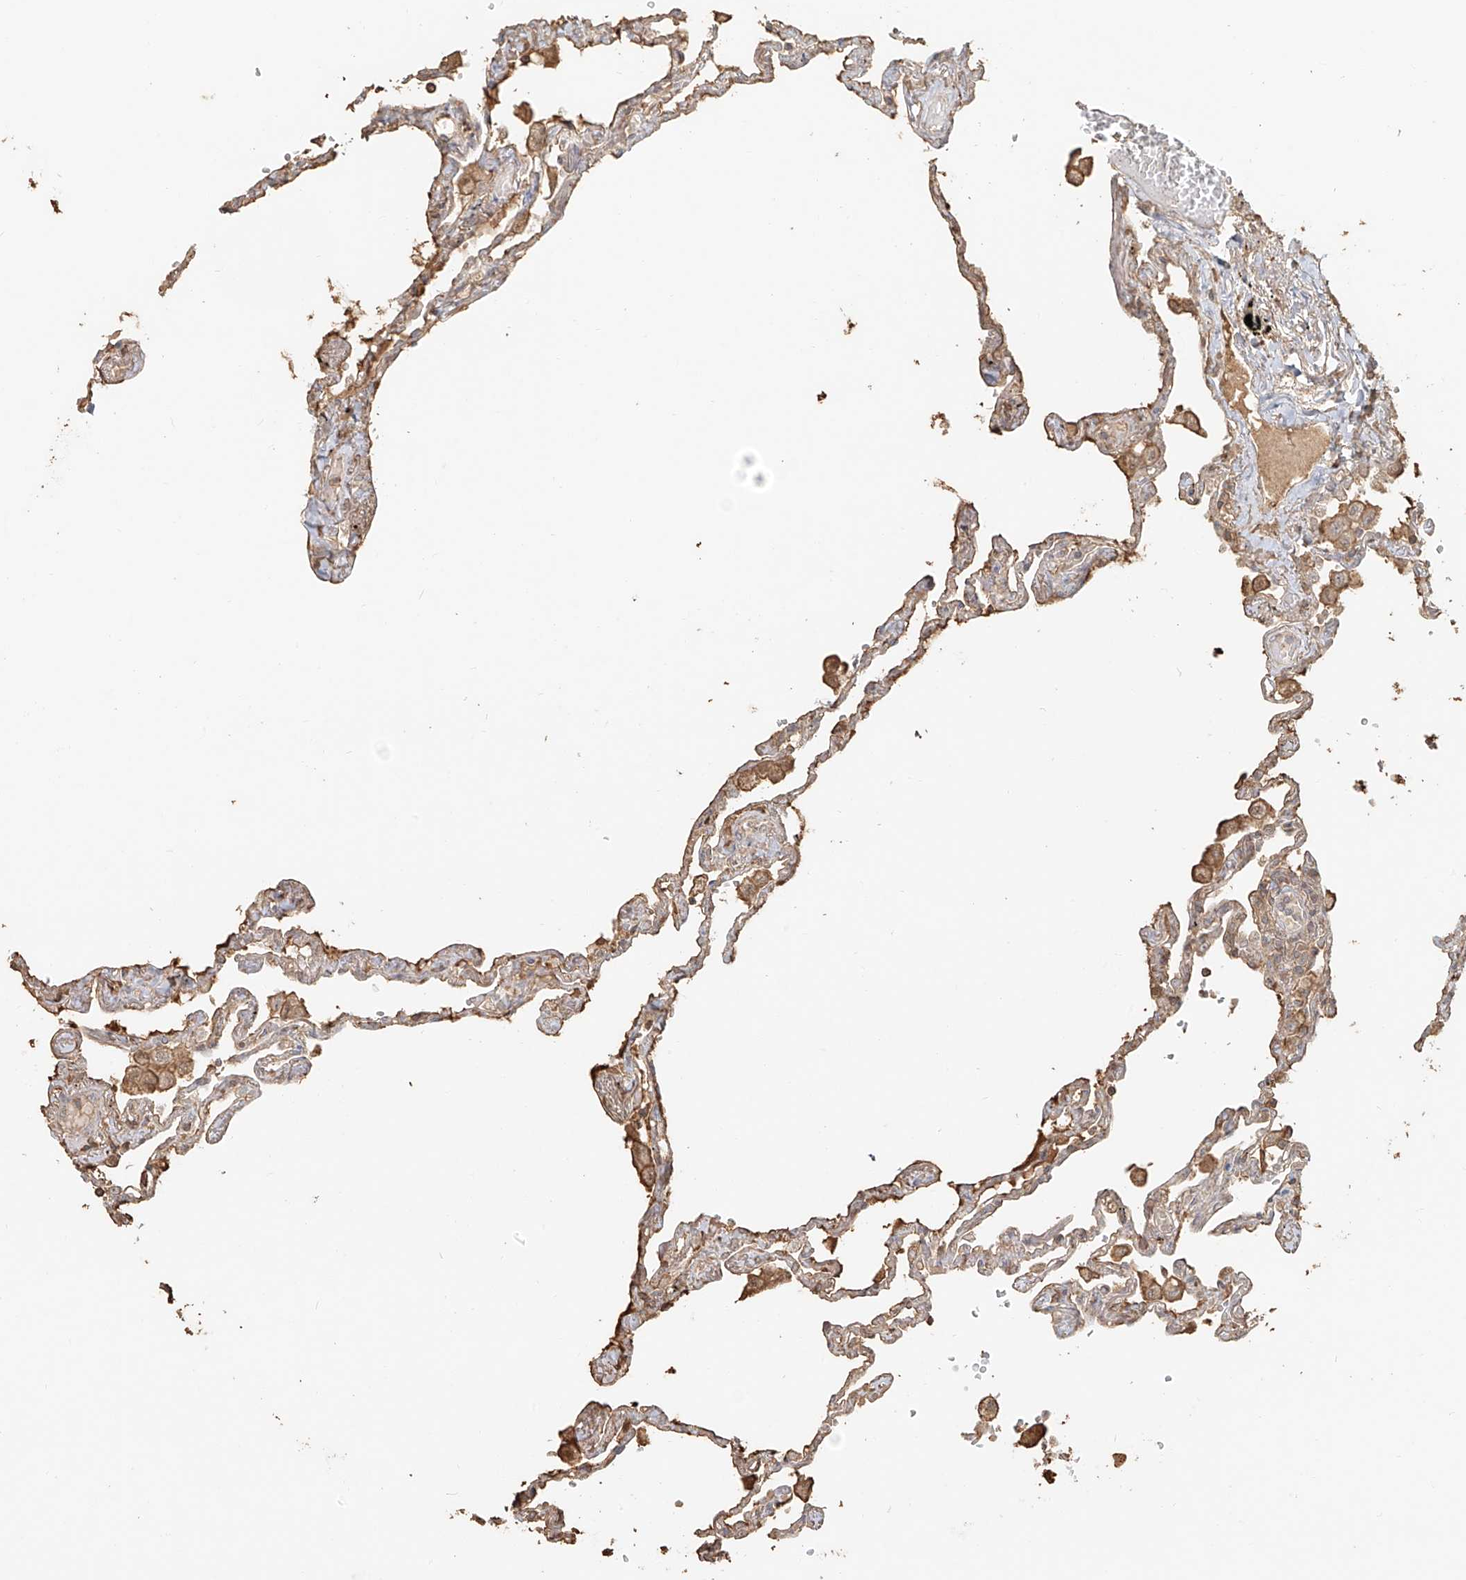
{"staining": {"intensity": "moderate", "quantity": "25%-75%", "location": "cytoplasmic/membranous"}, "tissue": "lung", "cell_type": "Alveolar cells", "image_type": "normal", "snomed": [{"axis": "morphology", "description": "Normal tissue, NOS"}, {"axis": "topography", "description": "Lung"}], "caption": "Immunohistochemistry (IHC) micrograph of normal lung stained for a protein (brown), which displays medium levels of moderate cytoplasmic/membranous positivity in approximately 25%-75% of alveolar cells.", "gene": "NPHS1", "patient": {"sex": "female", "age": 67}}